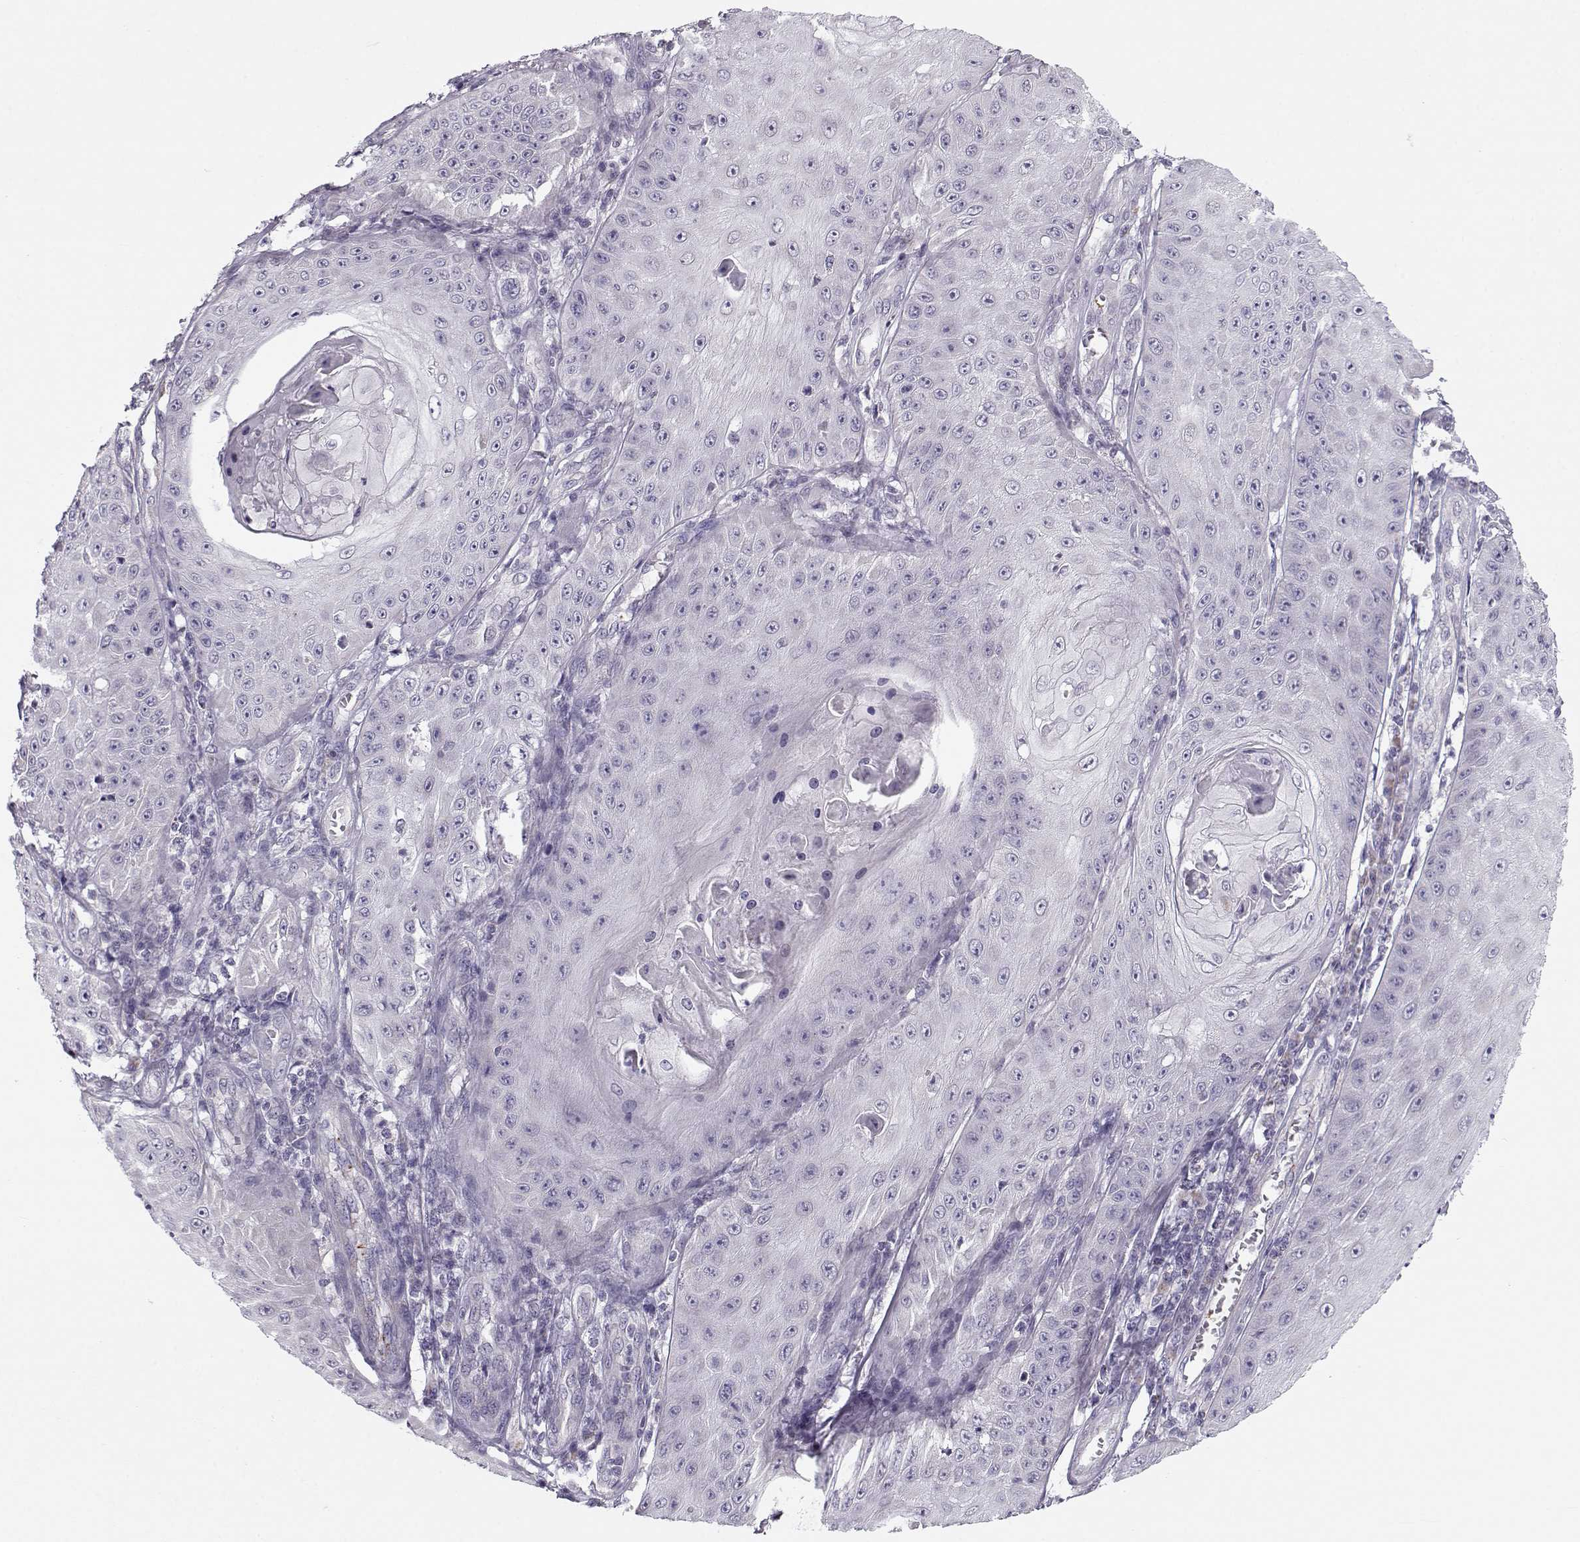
{"staining": {"intensity": "negative", "quantity": "none", "location": "none"}, "tissue": "skin cancer", "cell_type": "Tumor cells", "image_type": "cancer", "snomed": [{"axis": "morphology", "description": "Squamous cell carcinoma, NOS"}, {"axis": "topography", "description": "Skin"}], "caption": "Immunohistochemistry of human squamous cell carcinoma (skin) exhibits no expression in tumor cells.", "gene": "KLF17", "patient": {"sex": "male", "age": 70}}